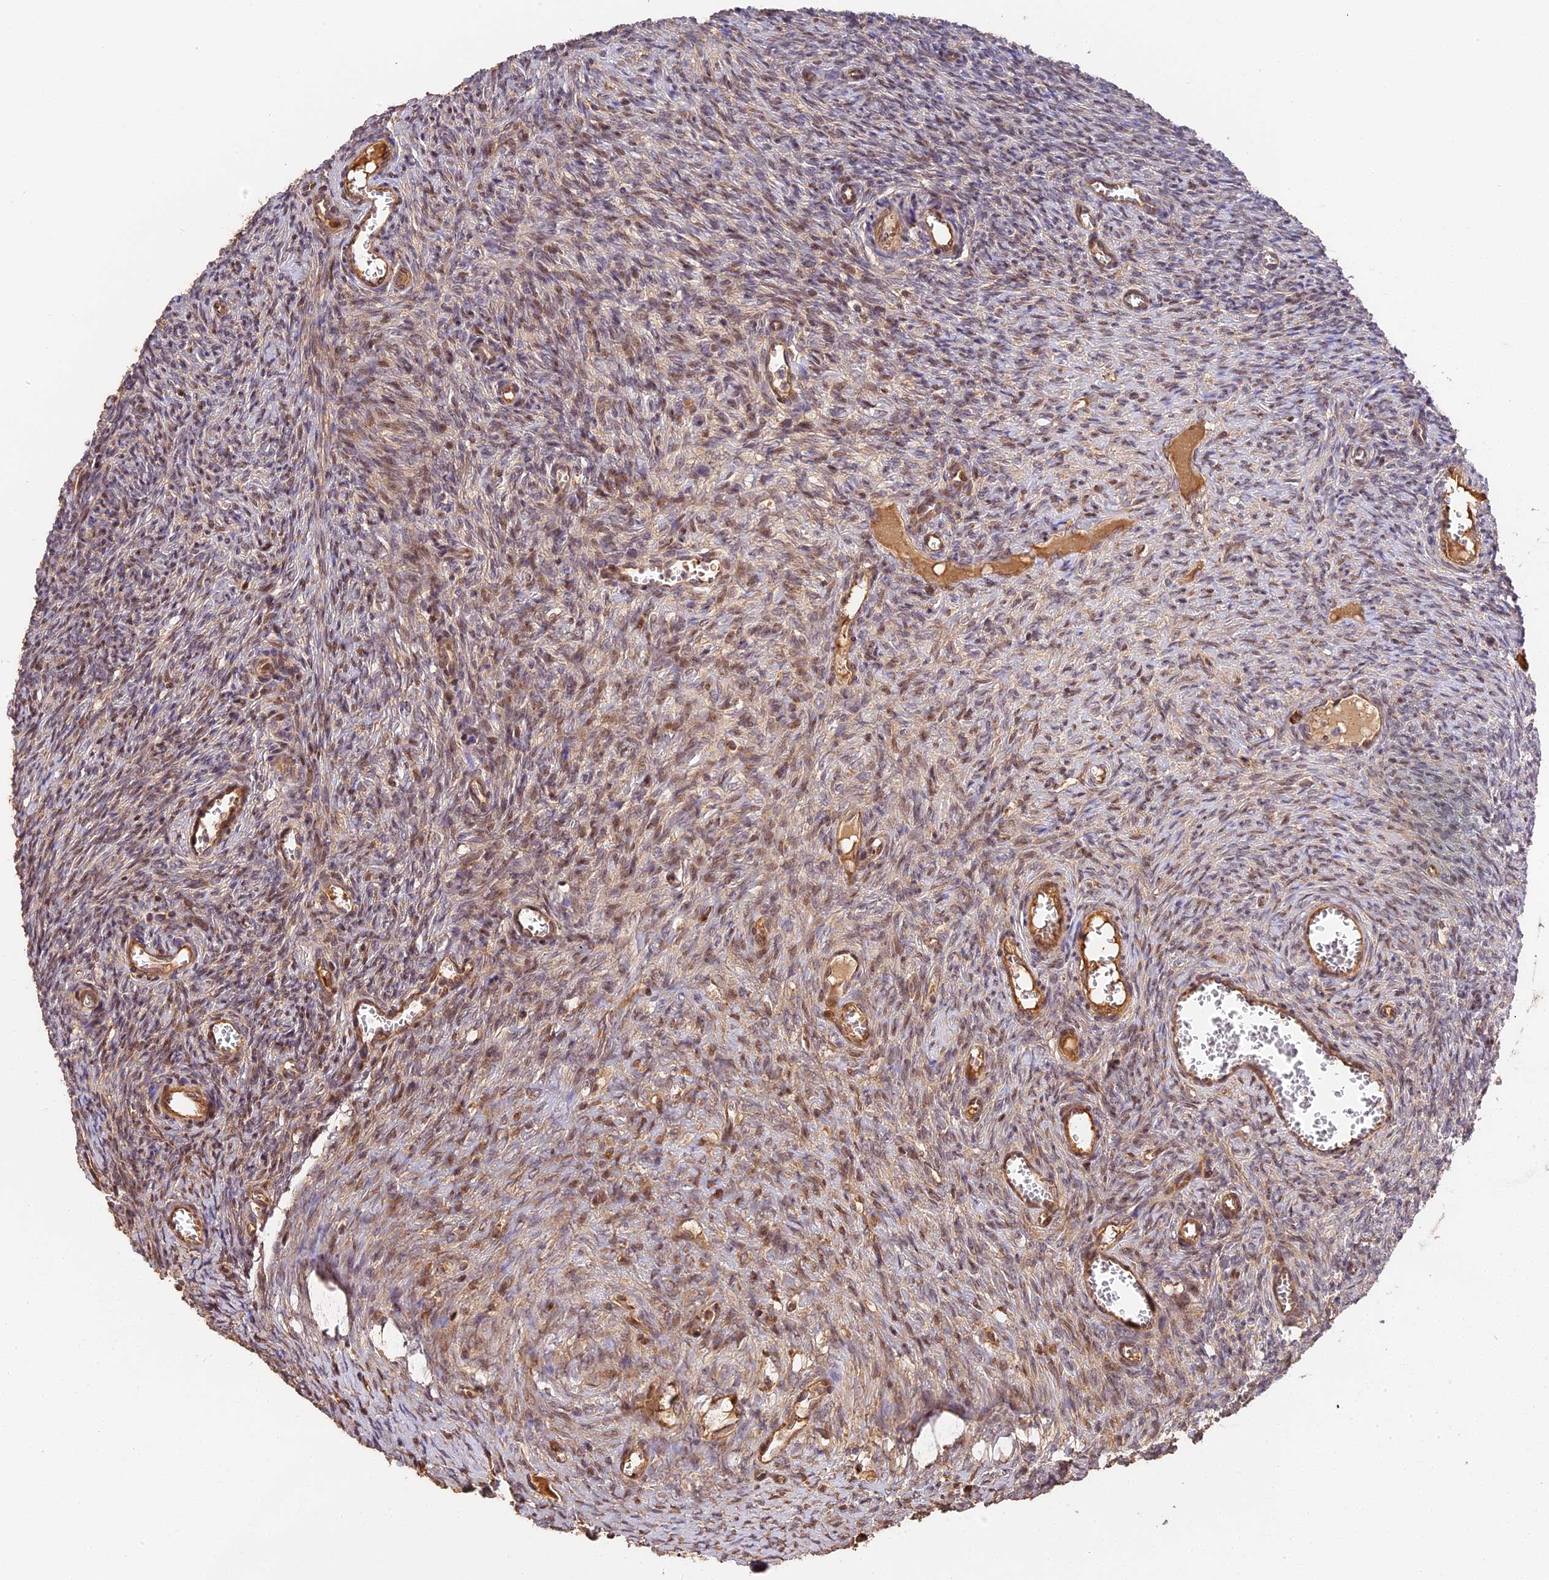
{"staining": {"intensity": "weak", "quantity": "25%-75%", "location": "nuclear"}, "tissue": "ovary", "cell_type": "Ovarian stroma cells", "image_type": "normal", "snomed": [{"axis": "morphology", "description": "Normal tissue, NOS"}, {"axis": "topography", "description": "Ovary"}], "caption": "A brown stain labels weak nuclear expression of a protein in ovarian stroma cells of unremarkable ovary. (IHC, brightfield microscopy, high magnification).", "gene": "ARHGAP17", "patient": {"sex": "female", "age": 44}}